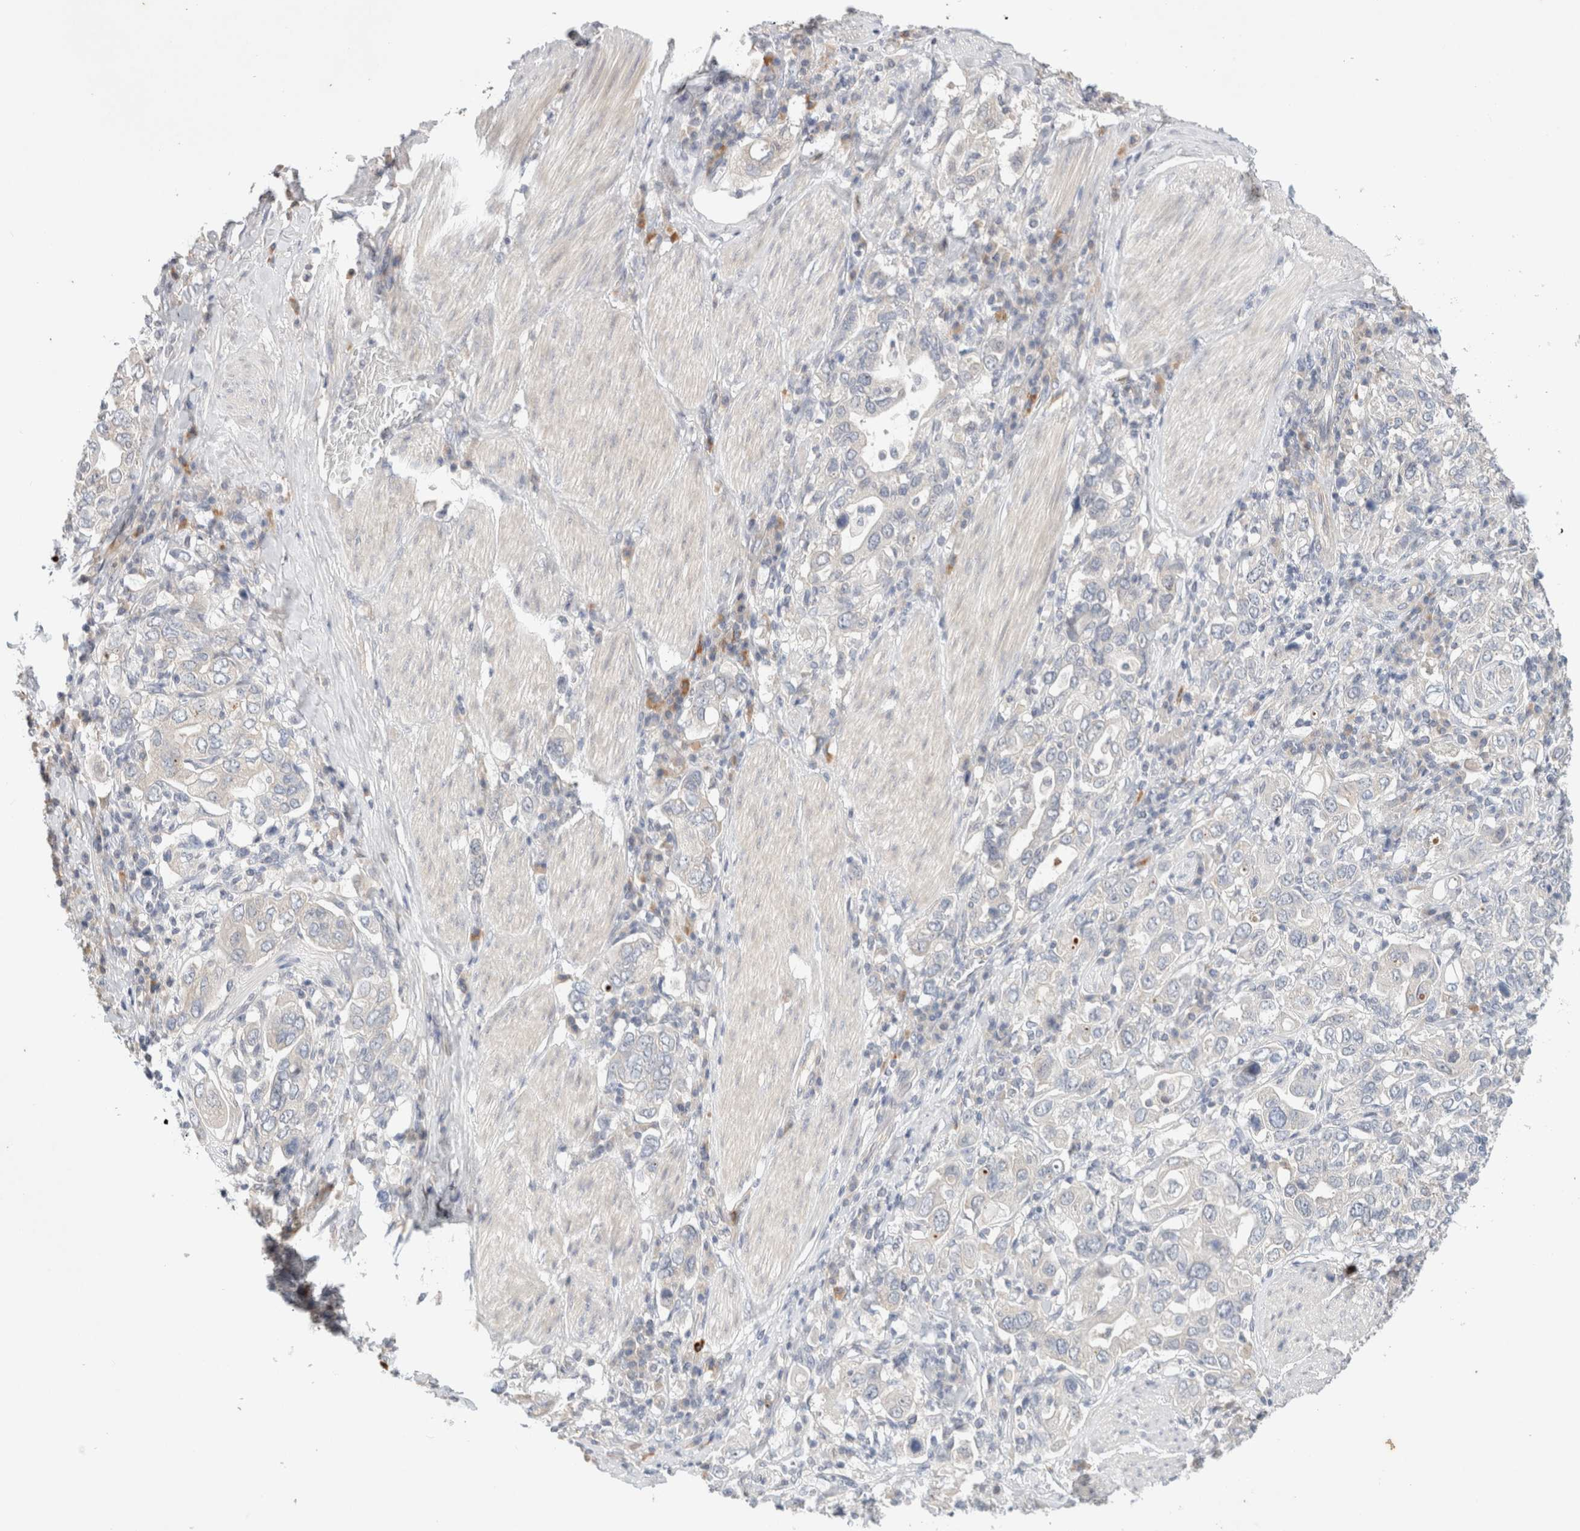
{"staining": {"intensity": "negative", "quantity": "none", "location": "none"}, "tissue": "stomach cancer", "cell_type": "Tumor cells", "image_type": "cancer", "snomed": [{"axis": "morphology", "description": "Adenocarcinoma, NOS"}, {"axis": "topography", "description": "Stomach, upper"}], "caption": "Immunohistochemical staining of stomach cancer shows no significant positivity in tumor cells.", "gene": "SPRTN", "patient": {"sex": "male", "age": 62}}